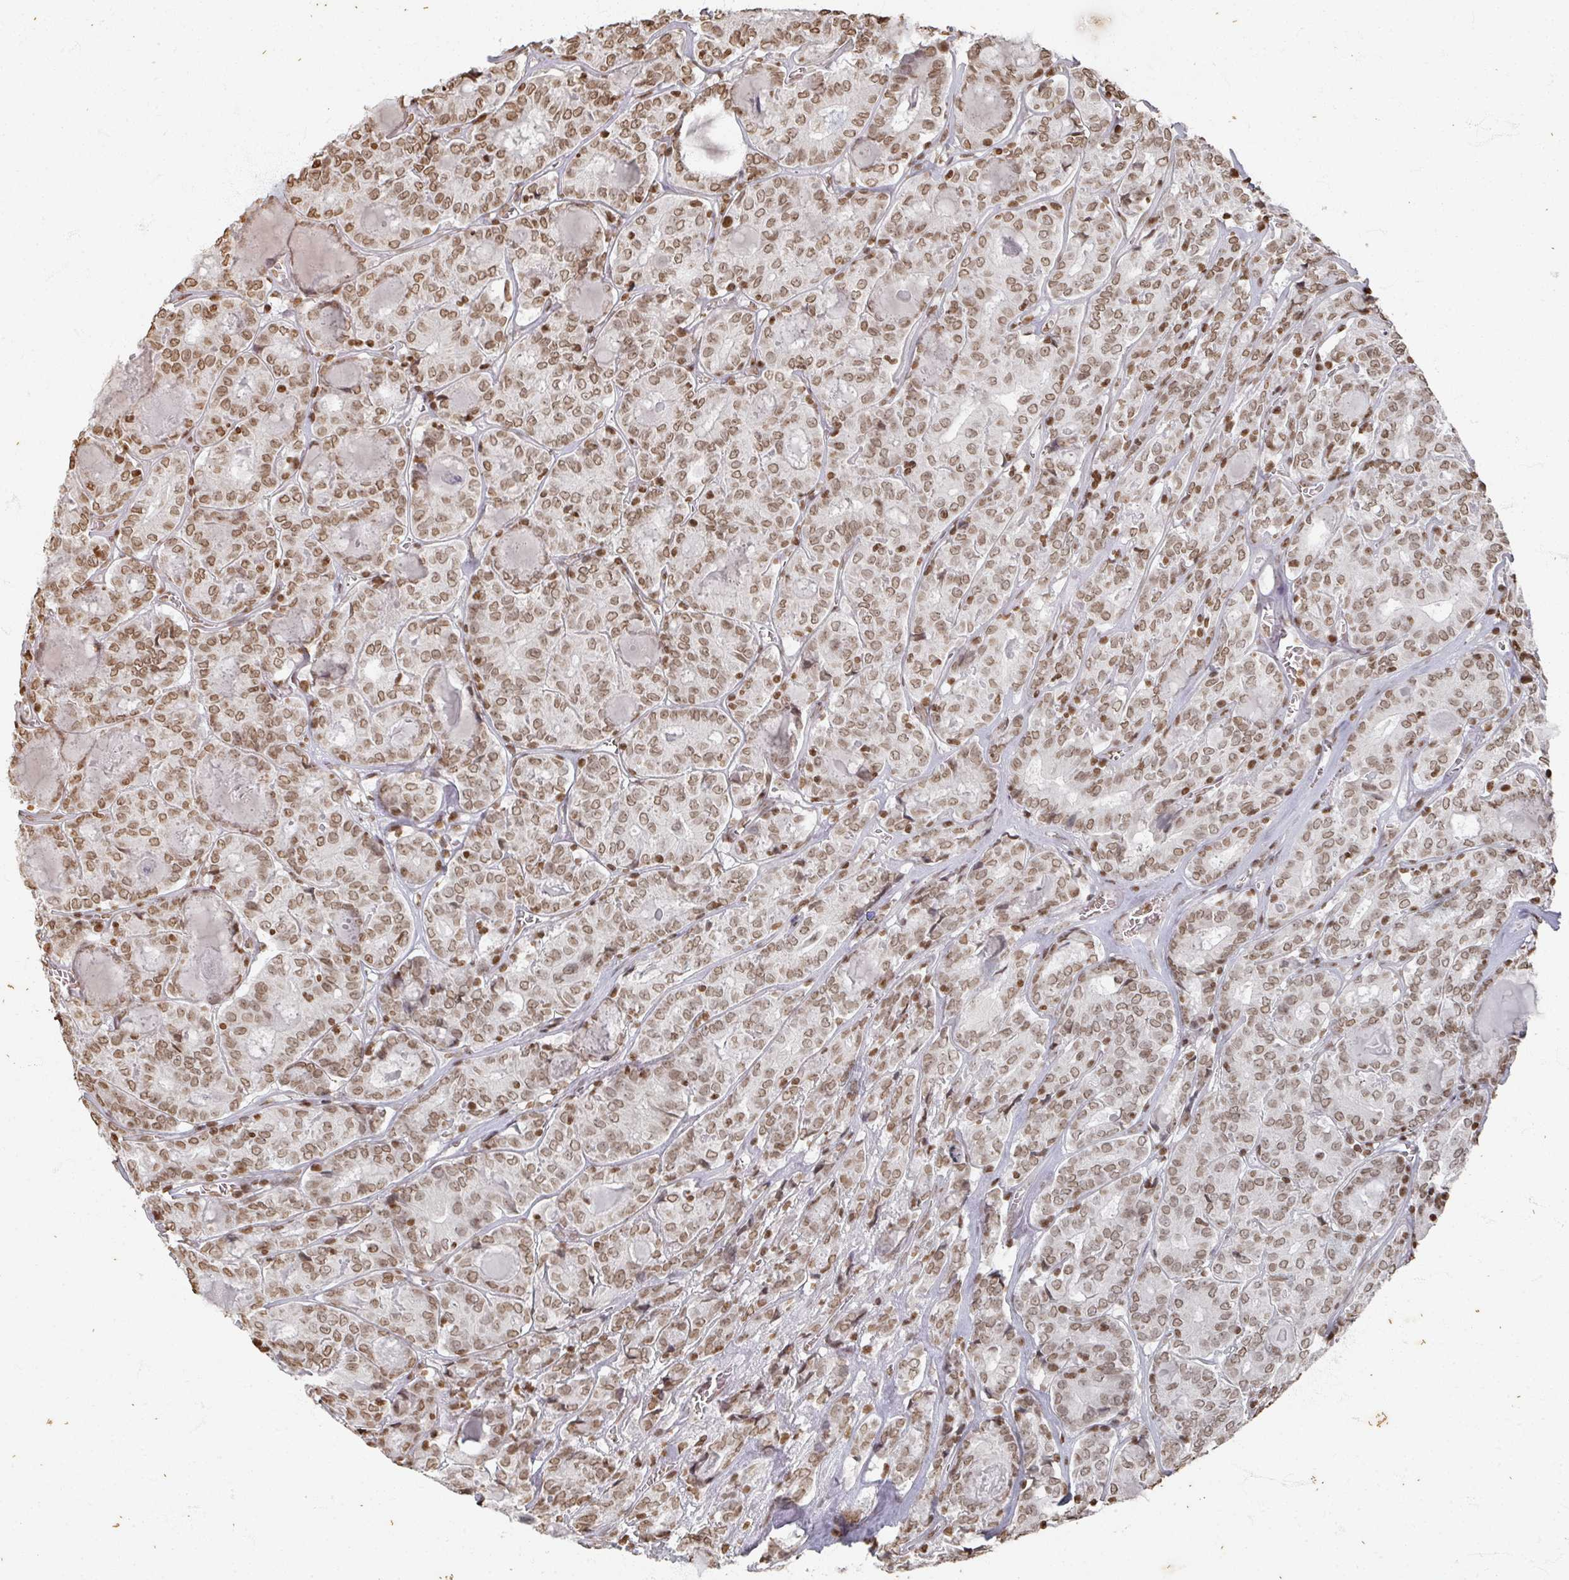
{"staining": {"intensity": "moderate", "quantity": ">75%", "location": "nuclear"}, "tissue": "thyroid cancer", "cell_type": "Tumor cells", "image_type": "cancer", "snomed": [{"axis": "morphology", "description": "Papillary adenocarcinoma, NOS"}, {"axis": "topography", "description": "Thyroid gland"}], "caption": "This is an image of immunohistochemistry staining of thyroid papillary adenocarcinoma, which shows moderate positivity in the nuclear of tumor cells.", "gene": "DCUN1D5", "patient": {"sex": "female", "age": 72}}